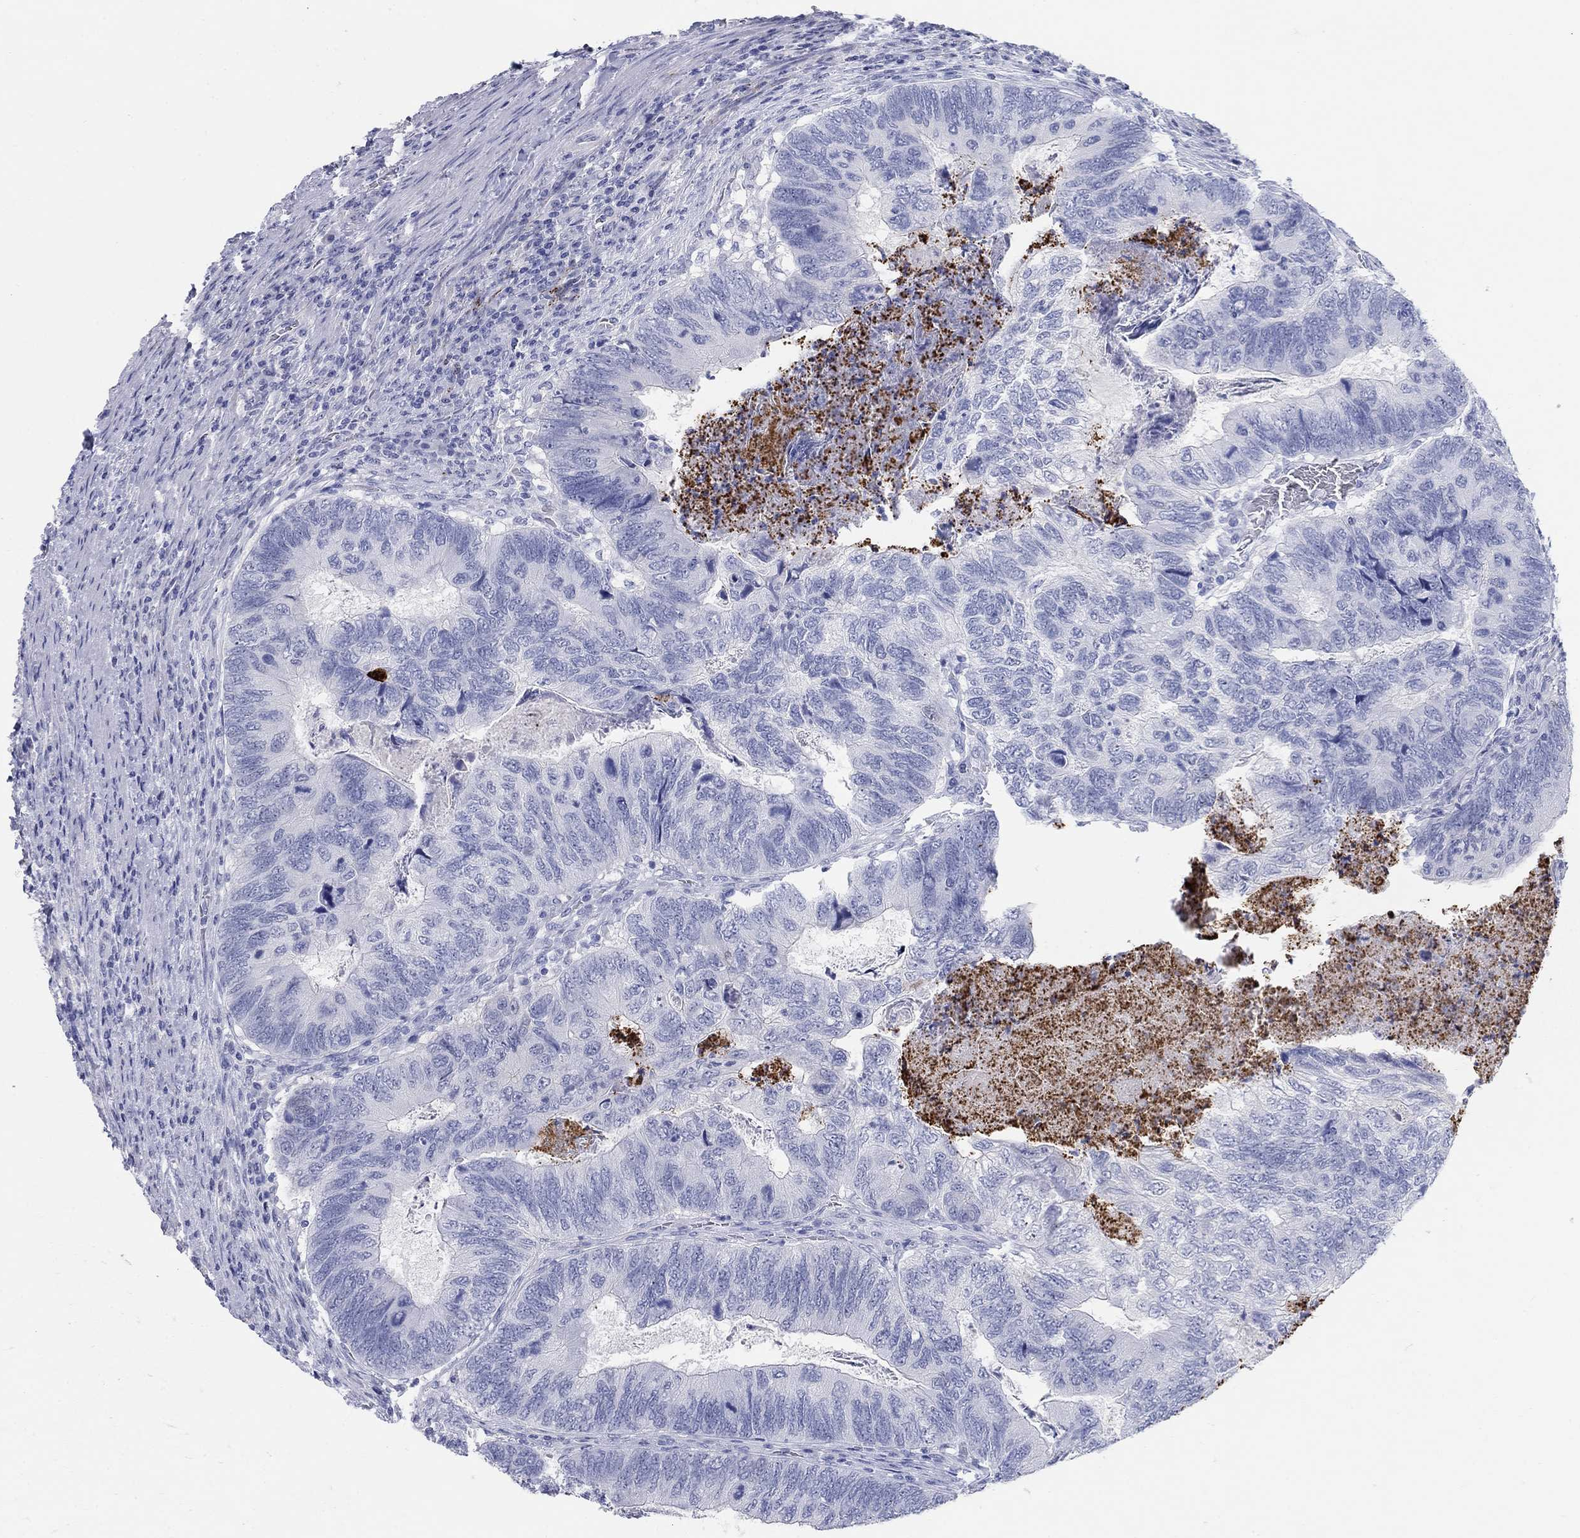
{"staining": {"intensity": "negative", "quantity": "none", "location": "none"}, "tissue": "colorectal cancer", "cell_type": "Tumor cells", "image_type": "cancer", "snomed": [{"axis": "morphology", "description": "Adenocarcinoma, NOS"}, {"axis": "topography", "description": "Colon"}], "caption": "Micrograph shows no protein staining in tumor cells of colorectal cancer (adenocarcinoma) tissue. (Brightfield microscopy of DAB (3,3'-diaminobenzidine) immunohistochemistry at high magnification).", "gene": "AKR1C2", "patient": {"sex": "female", "age": 67}}